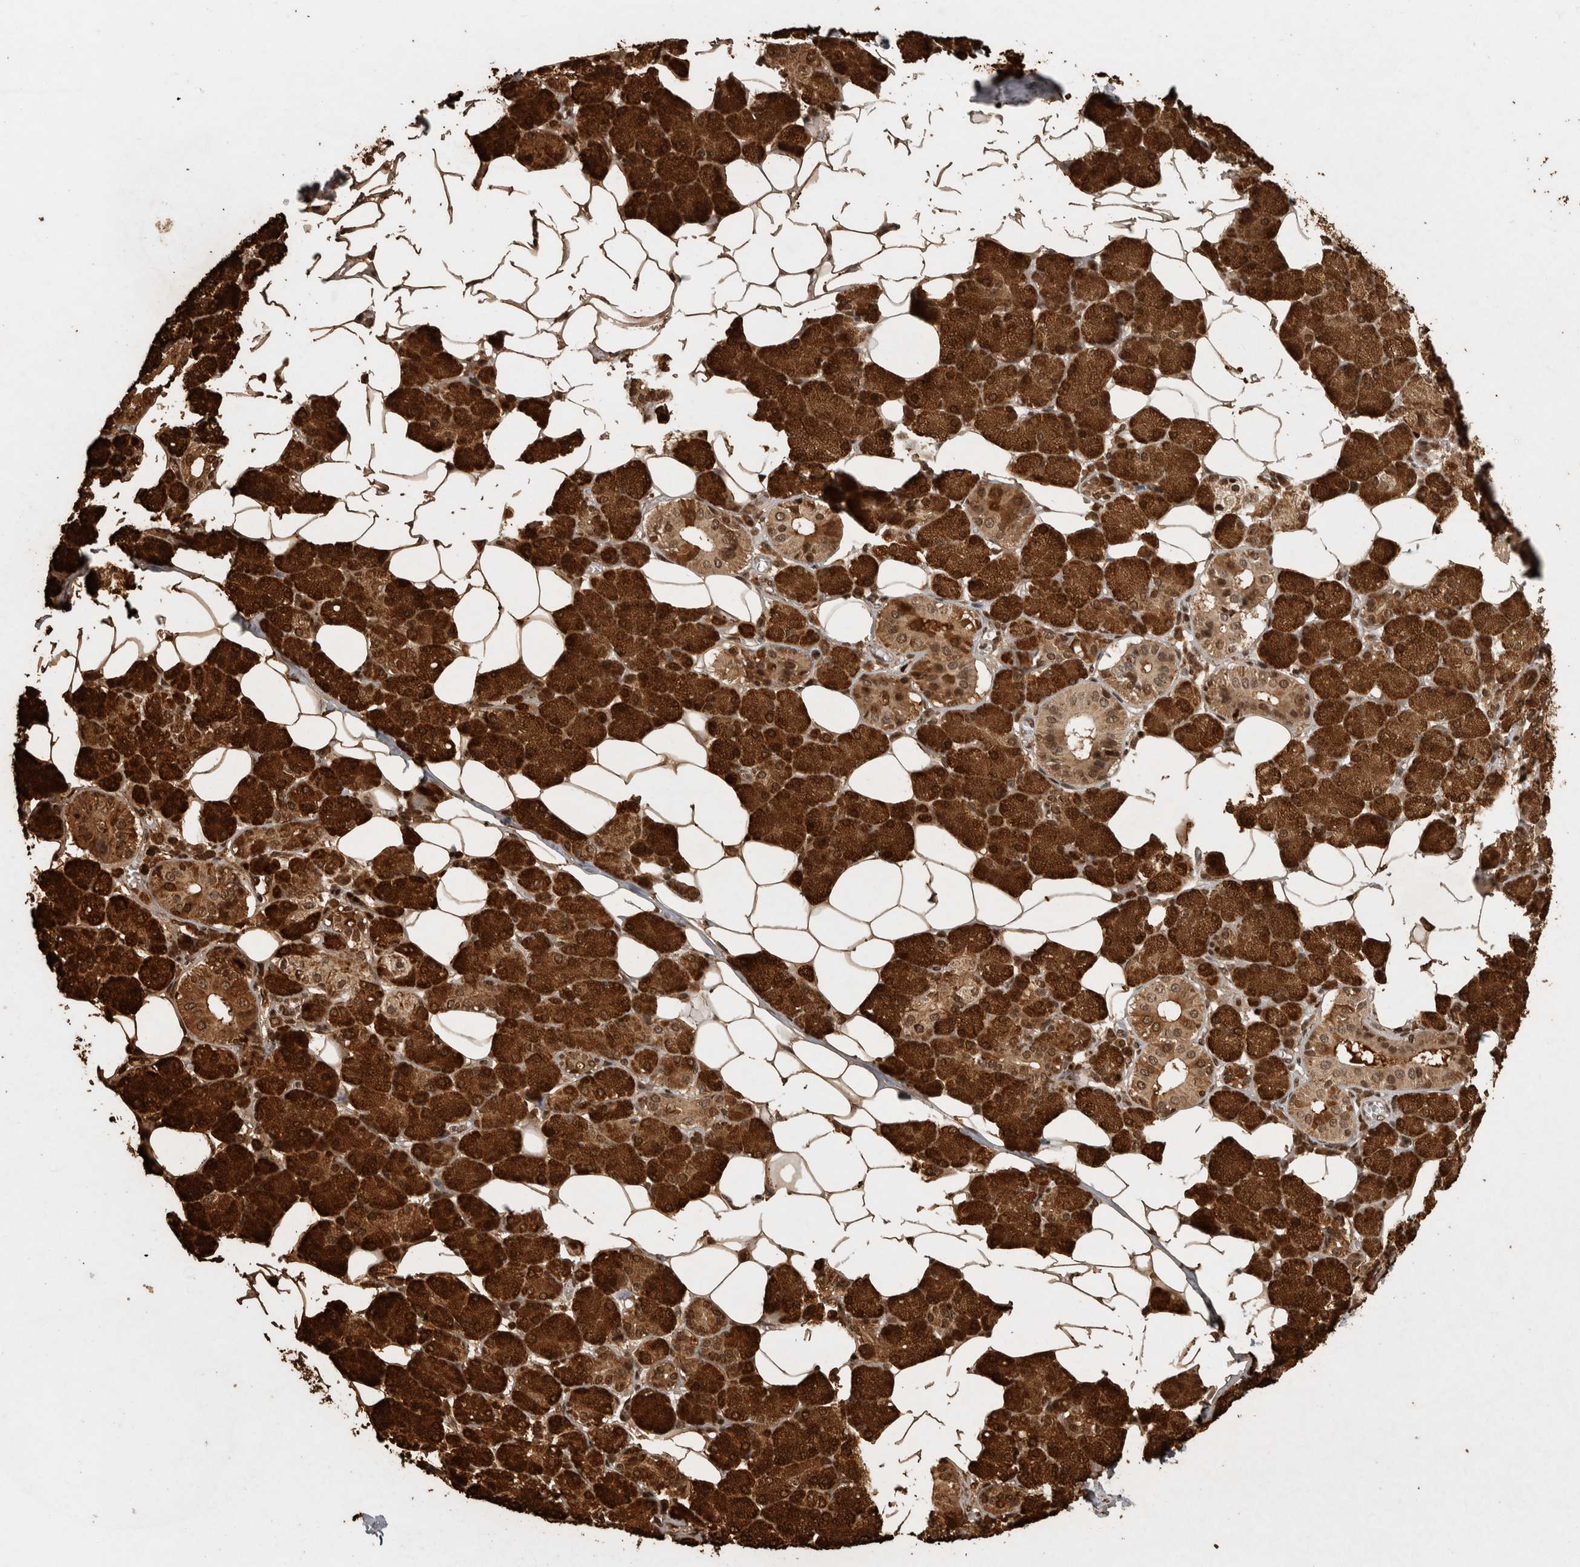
{"staining": {"intensity": "strong", "quantity": ">75%", "location": "cytoplasmic/membranous,nuclear"}, "tissue": "salivary gland", "cell_type": "Glandular cells", "image_type": "normal", "snomed": [{"axis": "morphology", "description": "Normal tissue, NOS"}, {"axis": "topography", "description": "Salivary gland"}], "caption": "DAB (3,3'-diaminobenzidine) immunohistochemical staining of unremarkable human salivary gland displays strong cytoplasmic/membranous,nuclear protein staining in approximately >75% of glandular cells. Using DAB (brown) and hematoxylin (blue) stains, captured at high magnification using brightfield microscopy.", "gene": "KDM8", "patient": {"sex": "female", "age": 33}}